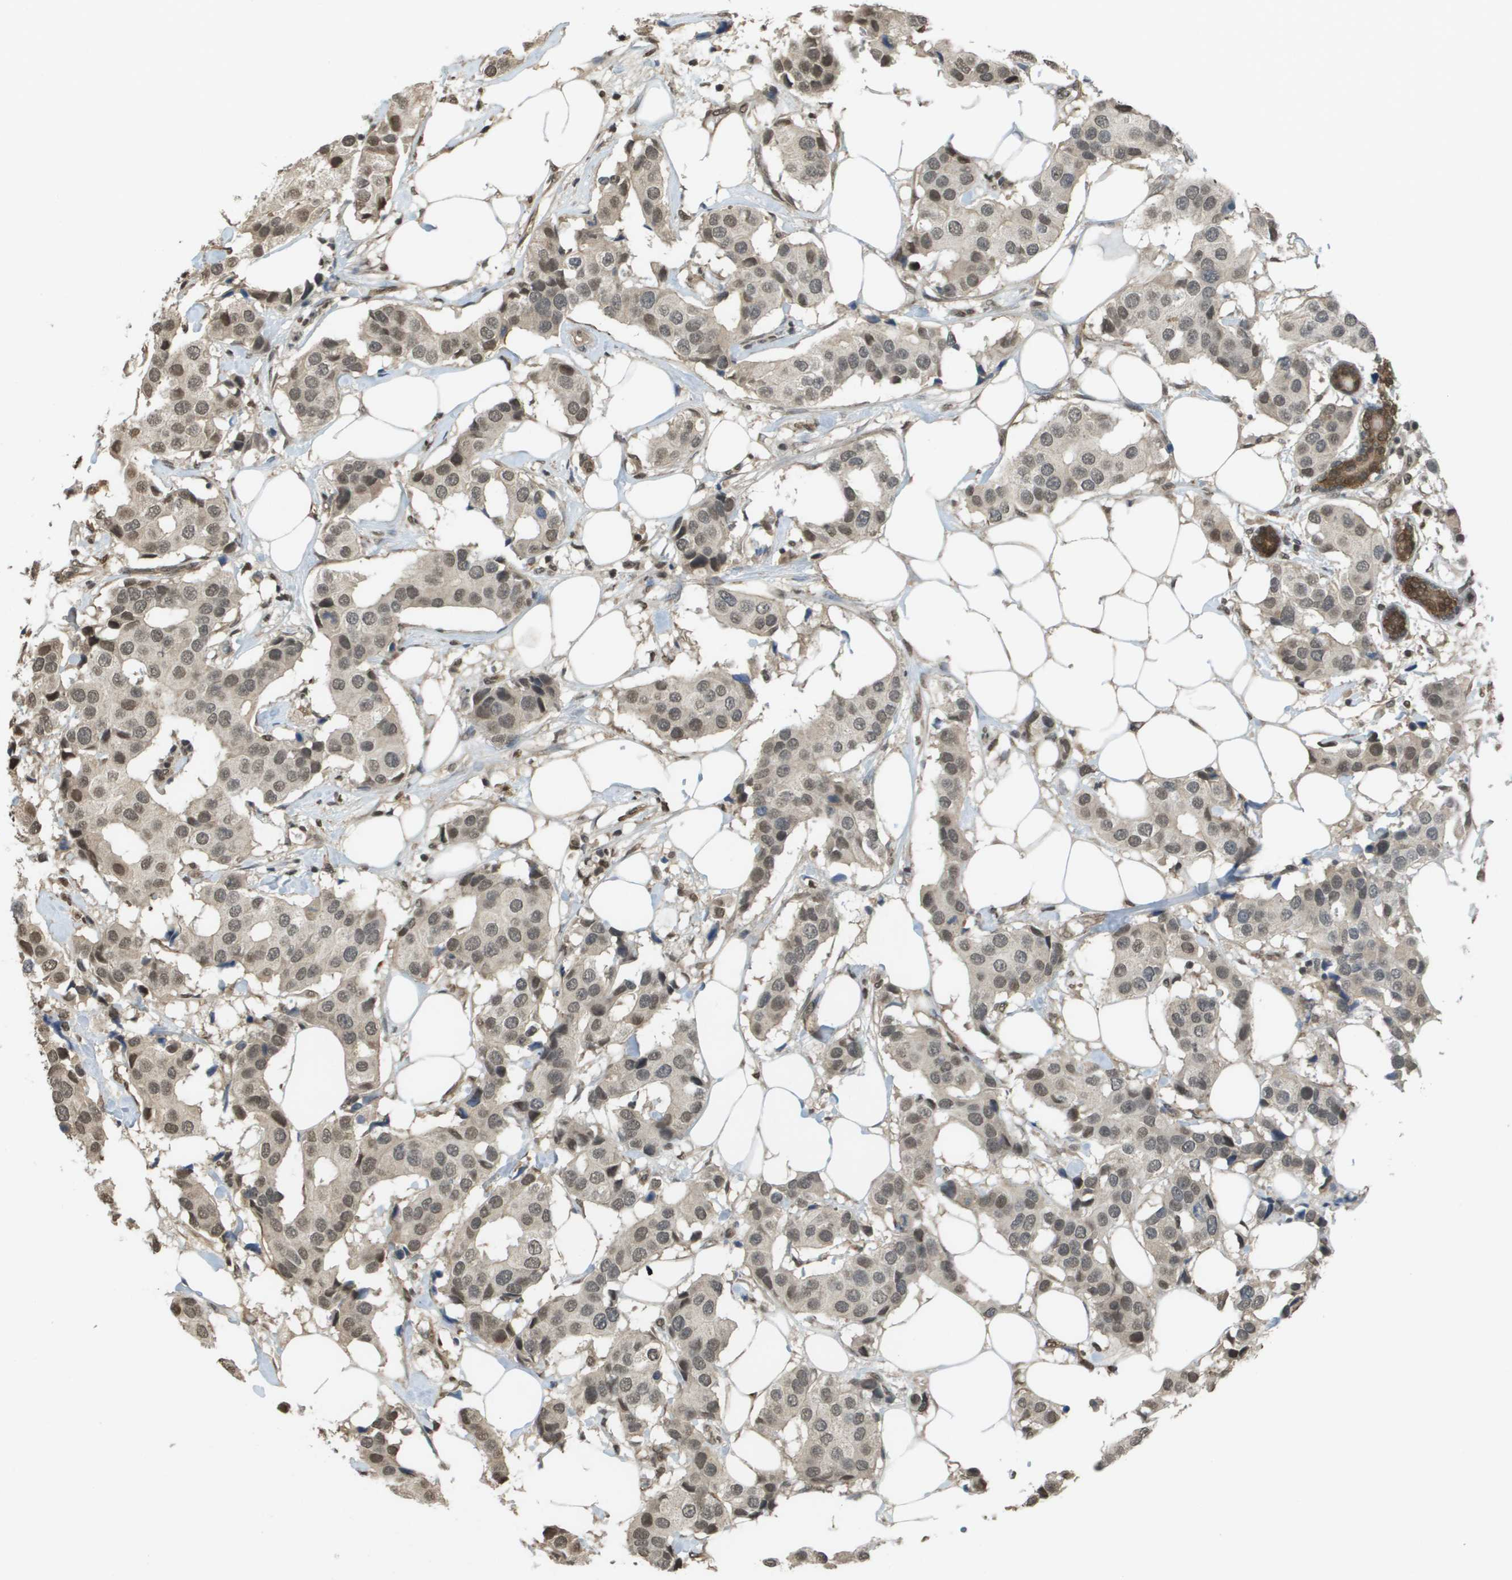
{"staining": {"intensity": "weak", "quantity": ">75%", "location": "cytoplasmic/membranous,nuclear"}, "tissue": "breast cancer", "cell_type": "Tumor cells", "image_type": "cancer", "snomed": [{"axis": "morphology", "description": "Normal tissue, NOS"}, {"axis": "morphology", "description": "Duct carcinoma"}, {"axis": "topography", "description": "Breast"}], "caption": "The immunohistochemical stain shows weak cytoplasmic/membranous and nuclear staining in tumor cells of infiltrating ductal carcinoma (breast) tissue.", "gene": "NDRG2", "patient": {"sex": "female", "age": 39}}